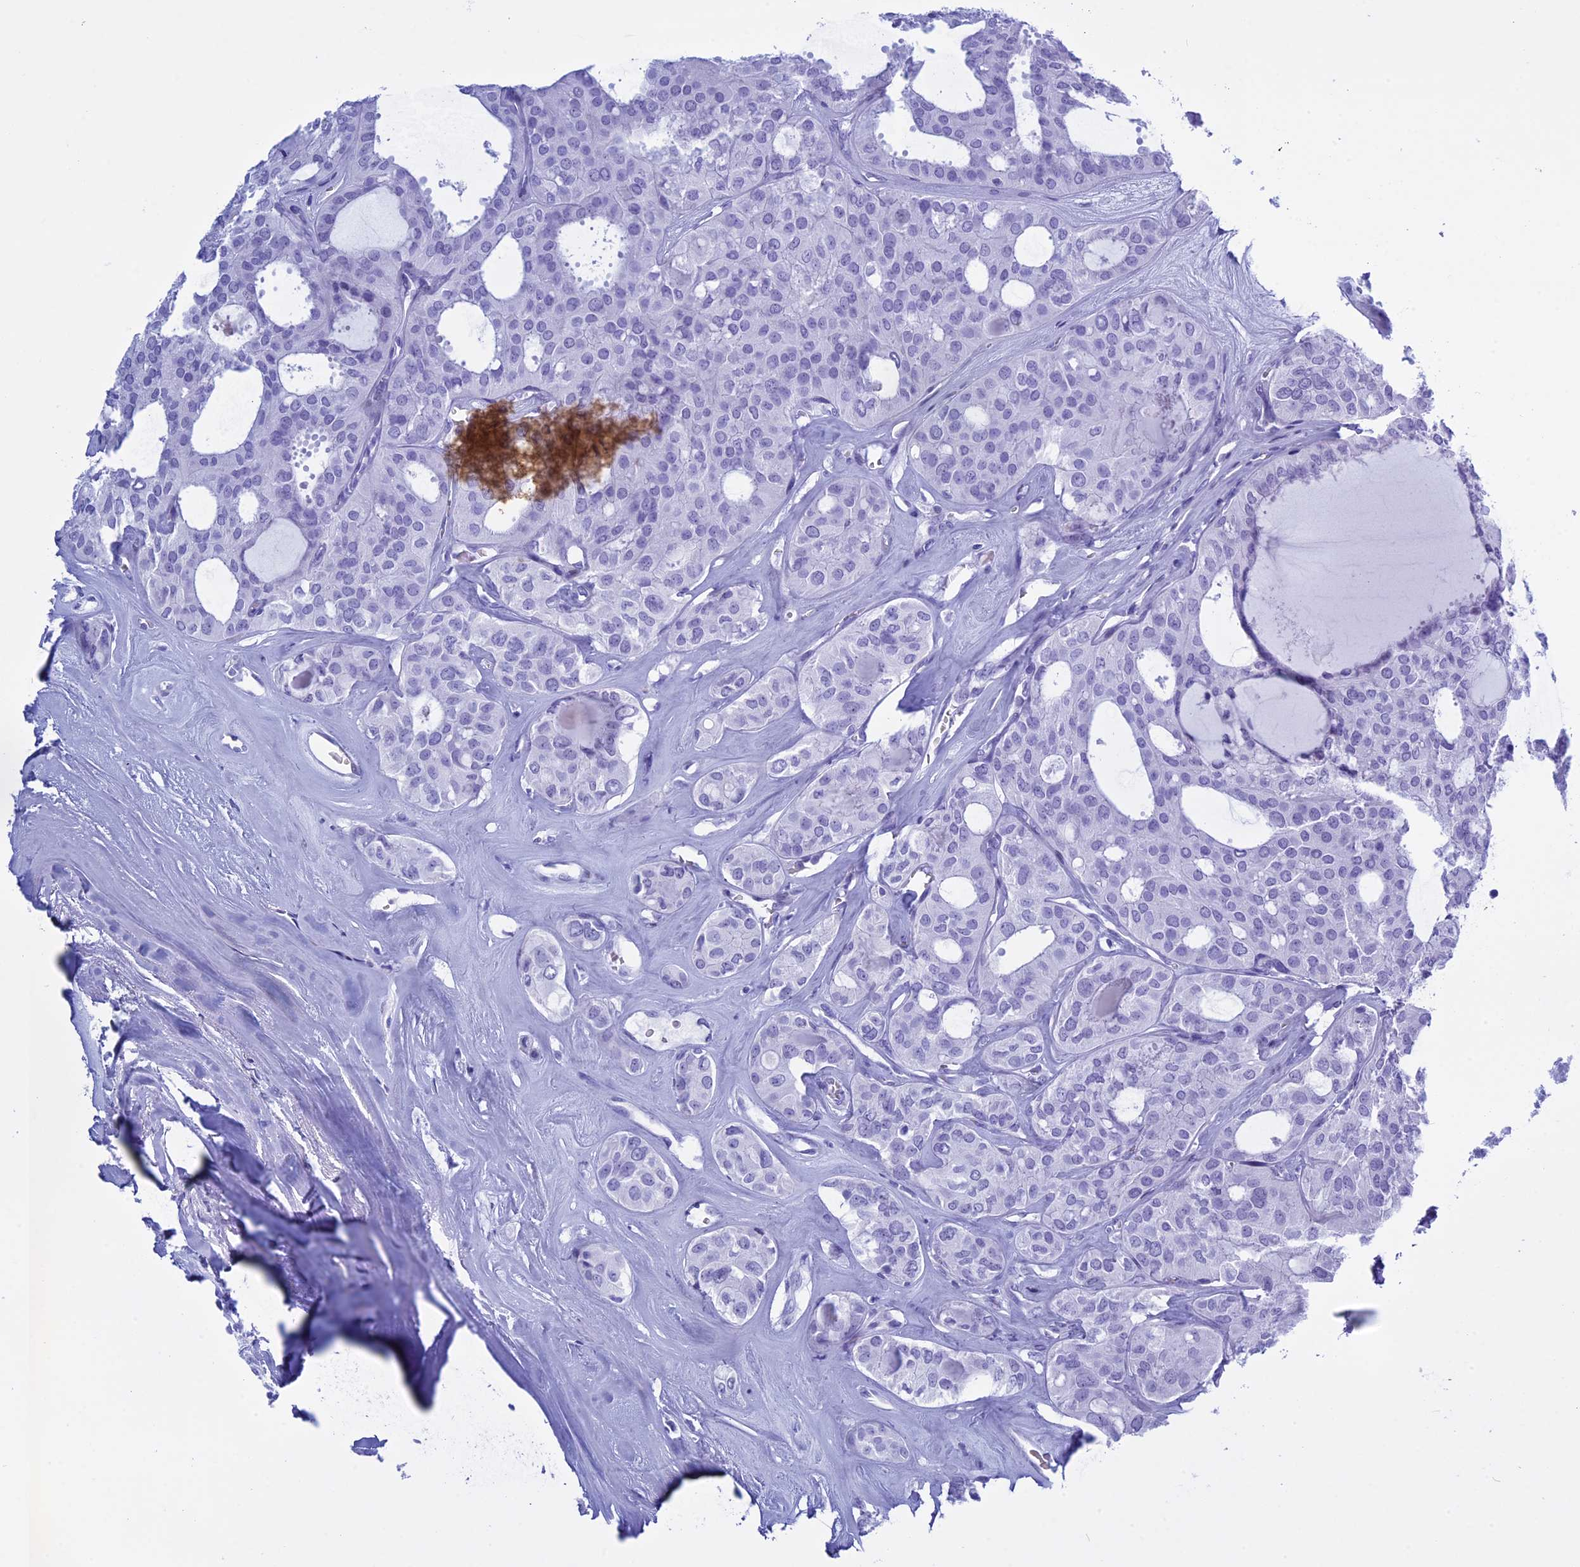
{"staining": {"intensity": "negative", "quantity": "none", "location": "none"}, "tissue": "thyroid cancer", "cell_type": "Tumor cells", "image_type": "cancer", "snomed": [{"axis": "morphology", "description": "Follicular adenoma carcinoma, NOS"}, {"axis": "topography", "description": "Thyroid gland"}], "caption": "High magnification brightfield microscopy of thyroid cancer (follicular adenoma carcinoma) stained with DAB (brown) and counterstained with hematoxylin (blue): tumor cells show no significant expression.", "gene": "KCTD21", "patient": {"sex": "male", "age": 75}}